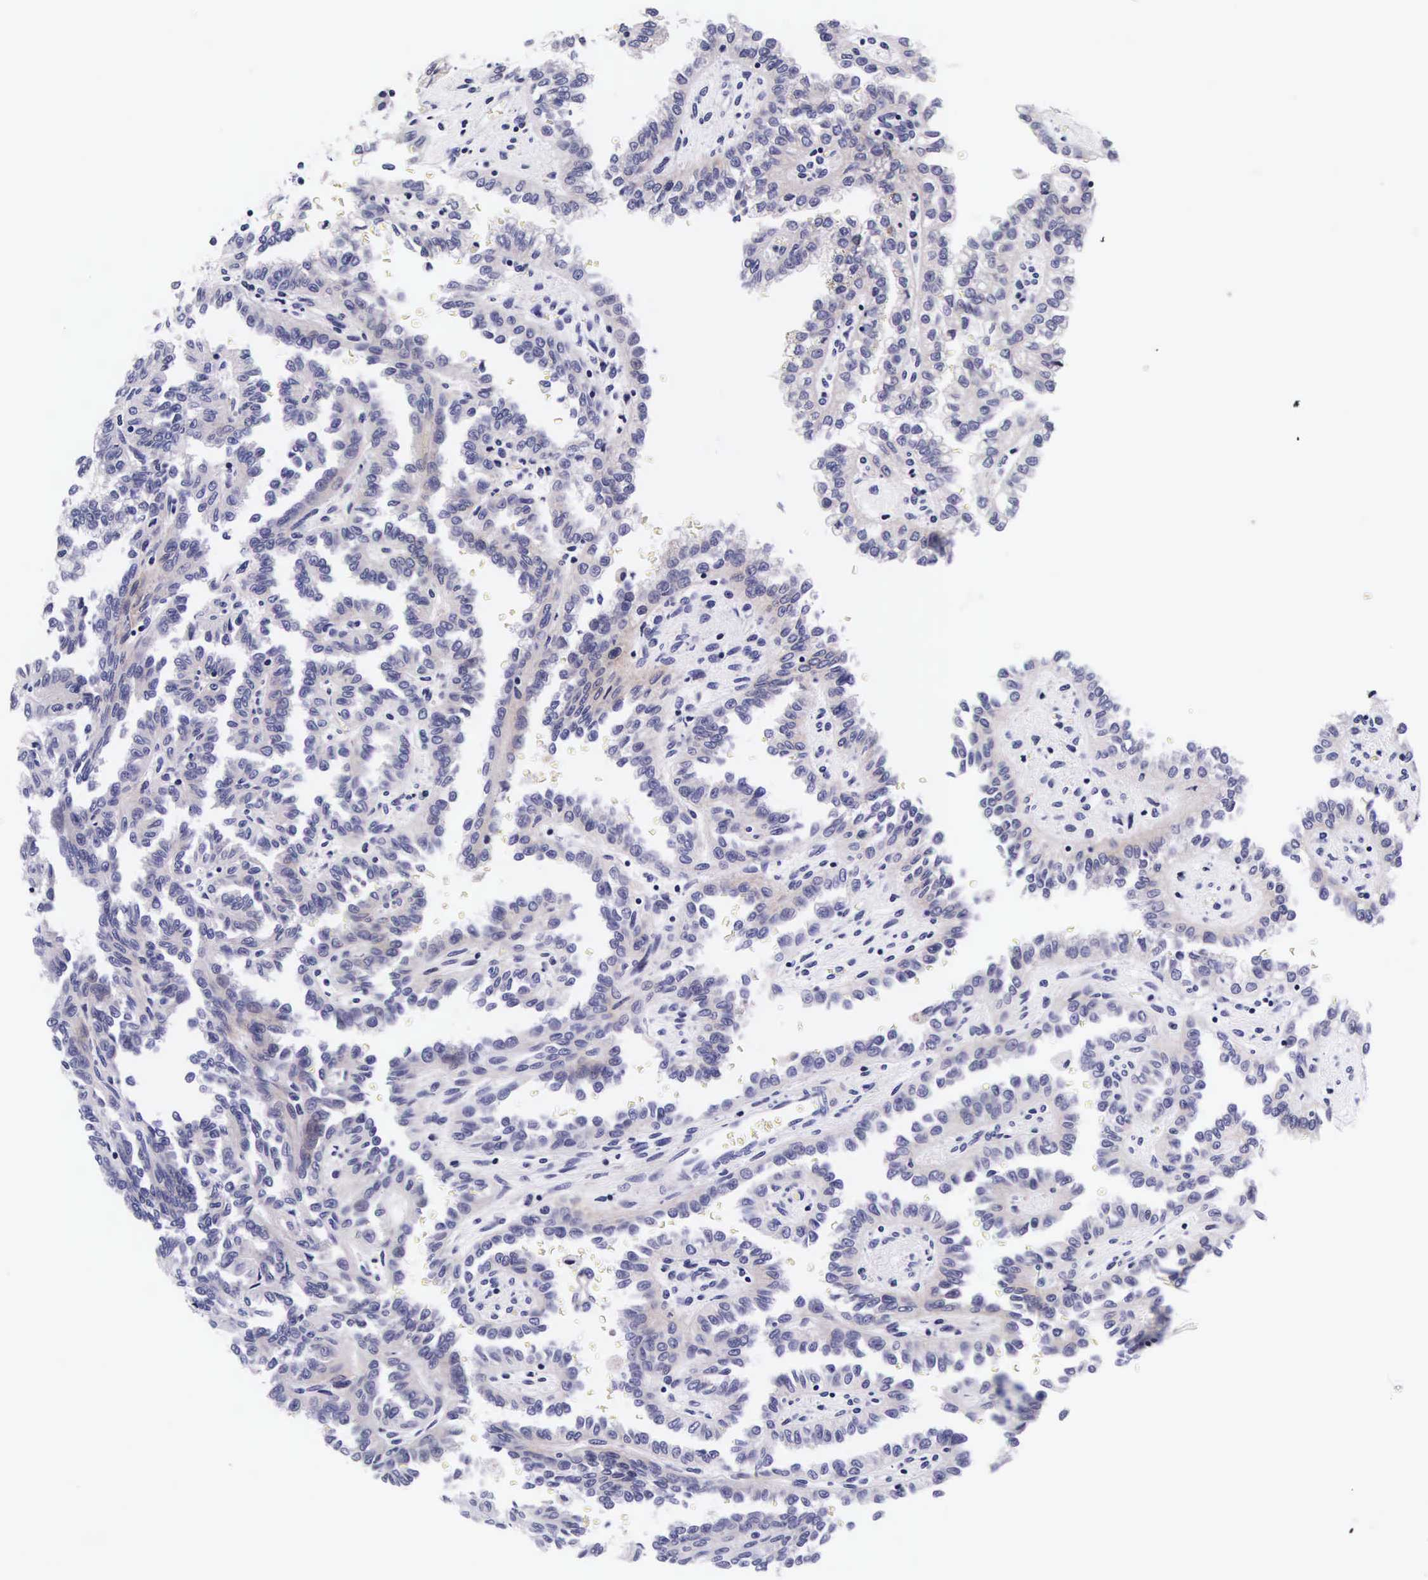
{"staining": {"intensity": "negative", "quantity": "none", "location": "none"}, "tissue": "renal cancer", "cell_type": "Tumor cells", "image_type": "cancer", "snomed": [{"axis": "morphology", "description": "Inflammation, NOS"}, {"axis": "morphology", "description": "Adenocarcinoma, NOS"}, {"axis": "topography", "description": "Kidney"}], "caption": "Protein analysis of renal adenocarcinoma demonstrates no significant staining in tumor cells.", "gene": "UPRT", "patient": {"sex": "male", "age": 68}}